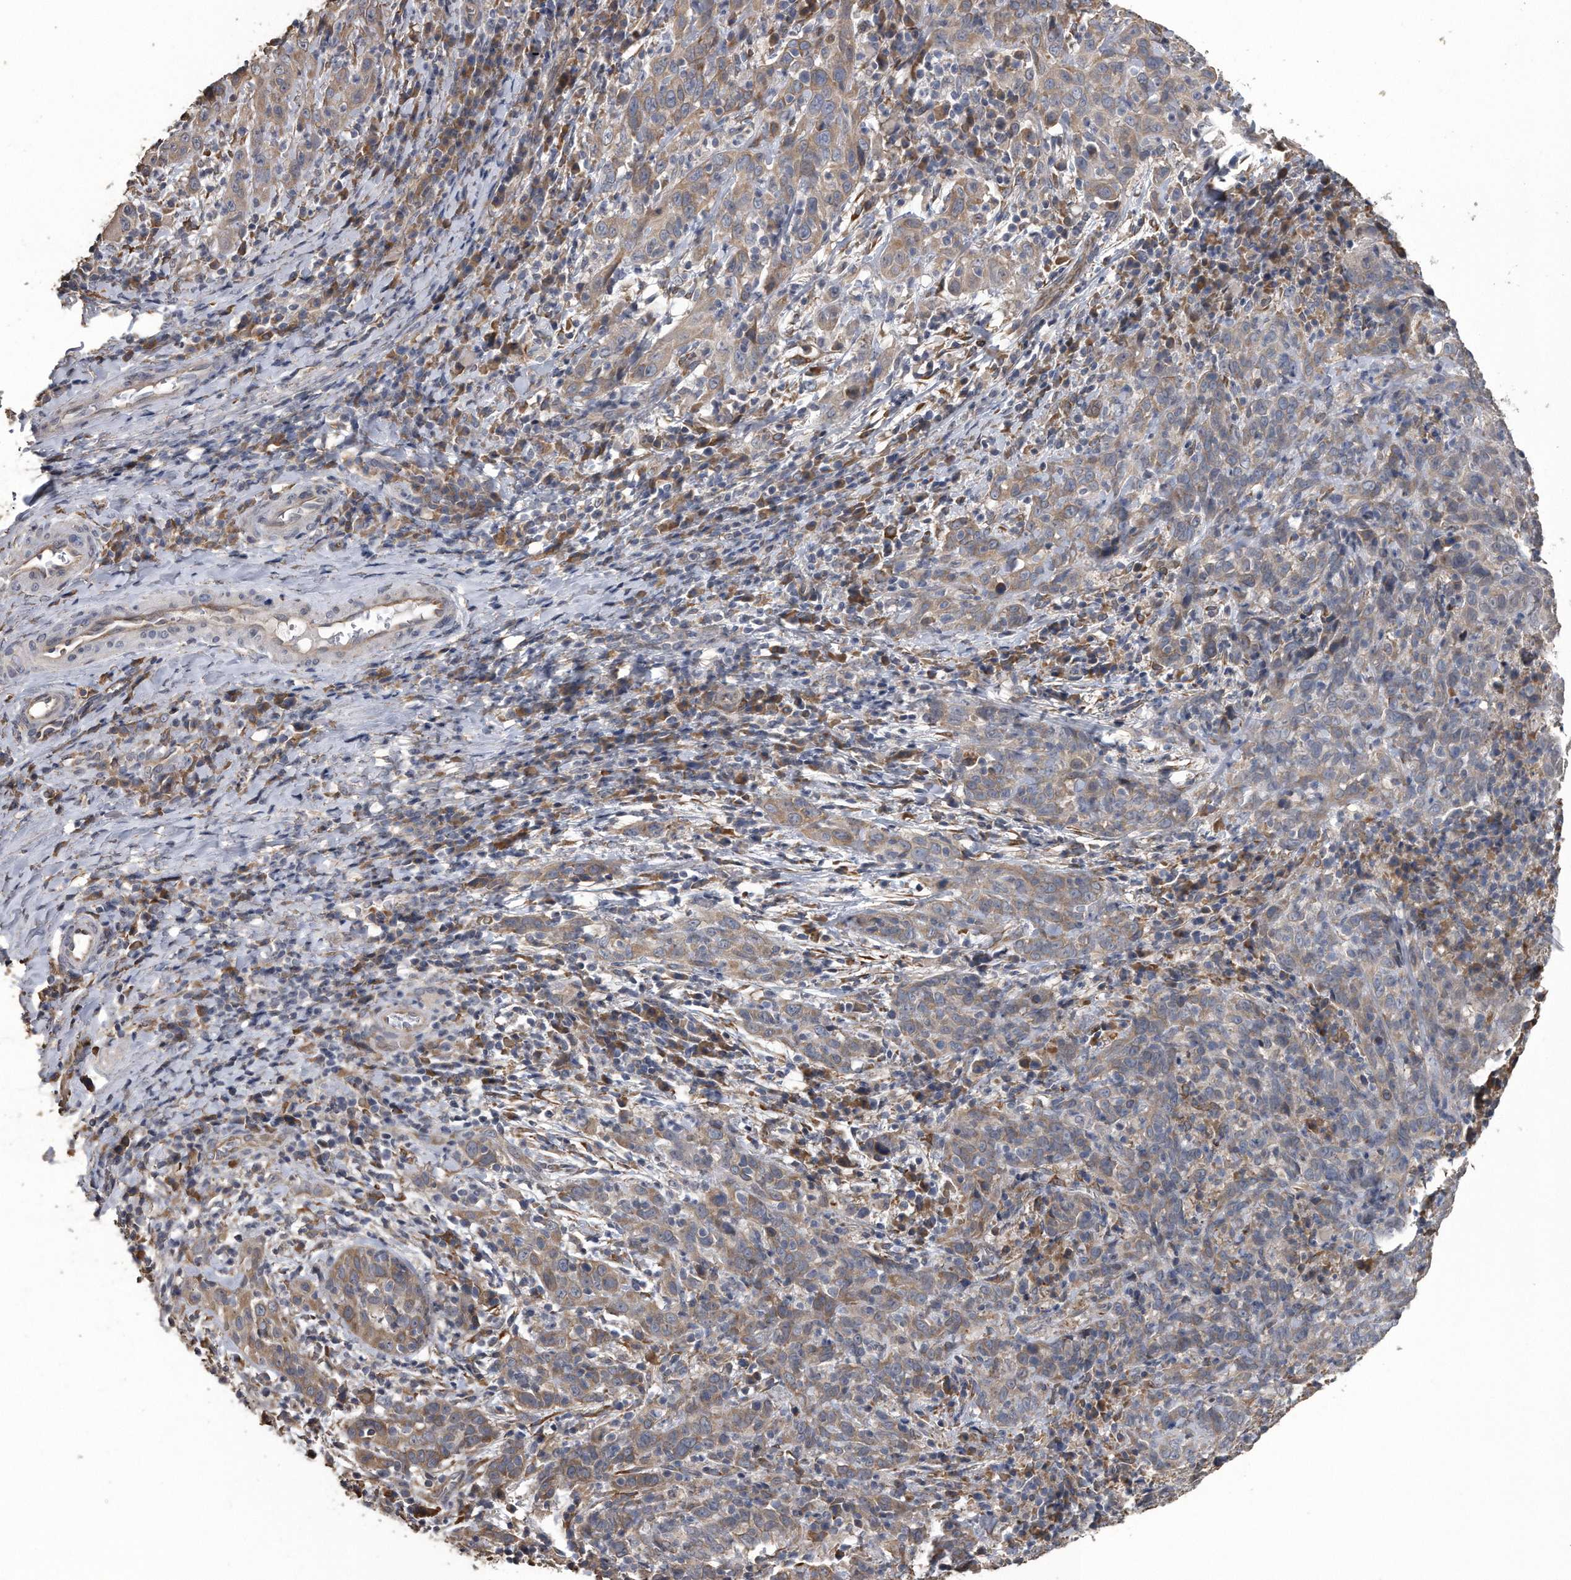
{"staining": {"intensity": "weak", "quantity": "25%-75%", "location": "cytoplasmic/membranous"}, "tissue": "cervical cancer", "cell_type": "Tumor cells", "image_type": "cancer", "snomed": [{"axis": "morphology", "description": "Squamous cell carcinoma, NOS"}, {"axis": "topography", "description": "Cervix"}], "caption": "Immunohistochemical staining of human cervical squamous cell carcinoma demonstrates low levels of weak cytoplasmic/membranous staining in approximately 25%-75% of tumor cells.", "gene": "PCLO", "patient": {"sex": "female", "age": 46}}